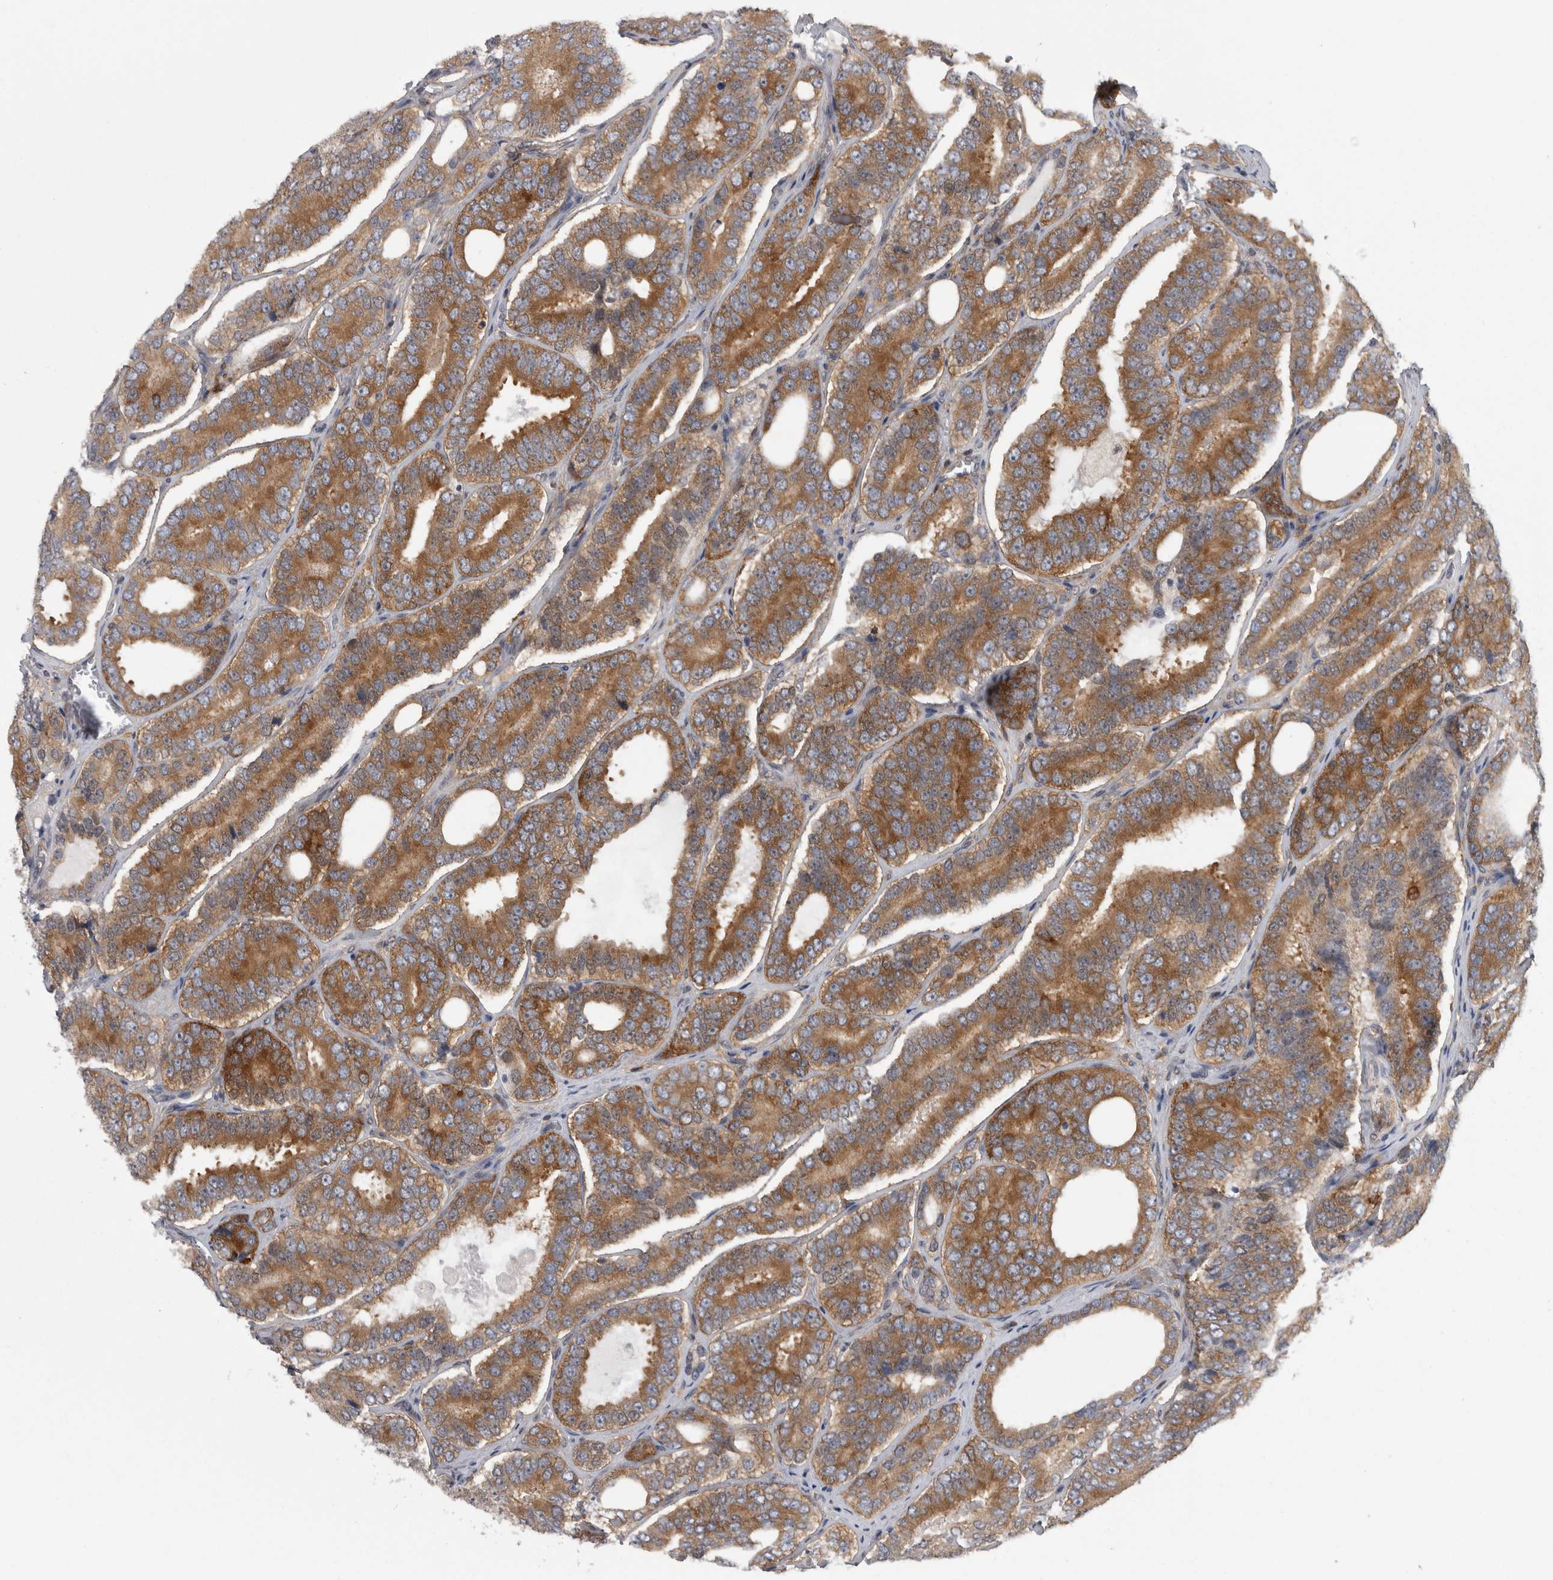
{"staining": {"intensity": "moderate", "quantity": ">75%", "location": "cytoplasmic/membranous"}, "tissue": "prostate cancer", "cell_type": "Tumor cells", "image_type": "cancer", "snomed": [{"axis": "morphology", "description": "Adenocarcinoma, High grade"}, {"axis": "topography", "description": "Prostate"}], "caption": "Protein staining by immunohistochemistry exhibits moderate cytoplasmic/membranous staining in approximately >75% of tumor cells in prostate cancer.", "gene": "CACYBP", "patient": {"sex": "male", "age": 56}}